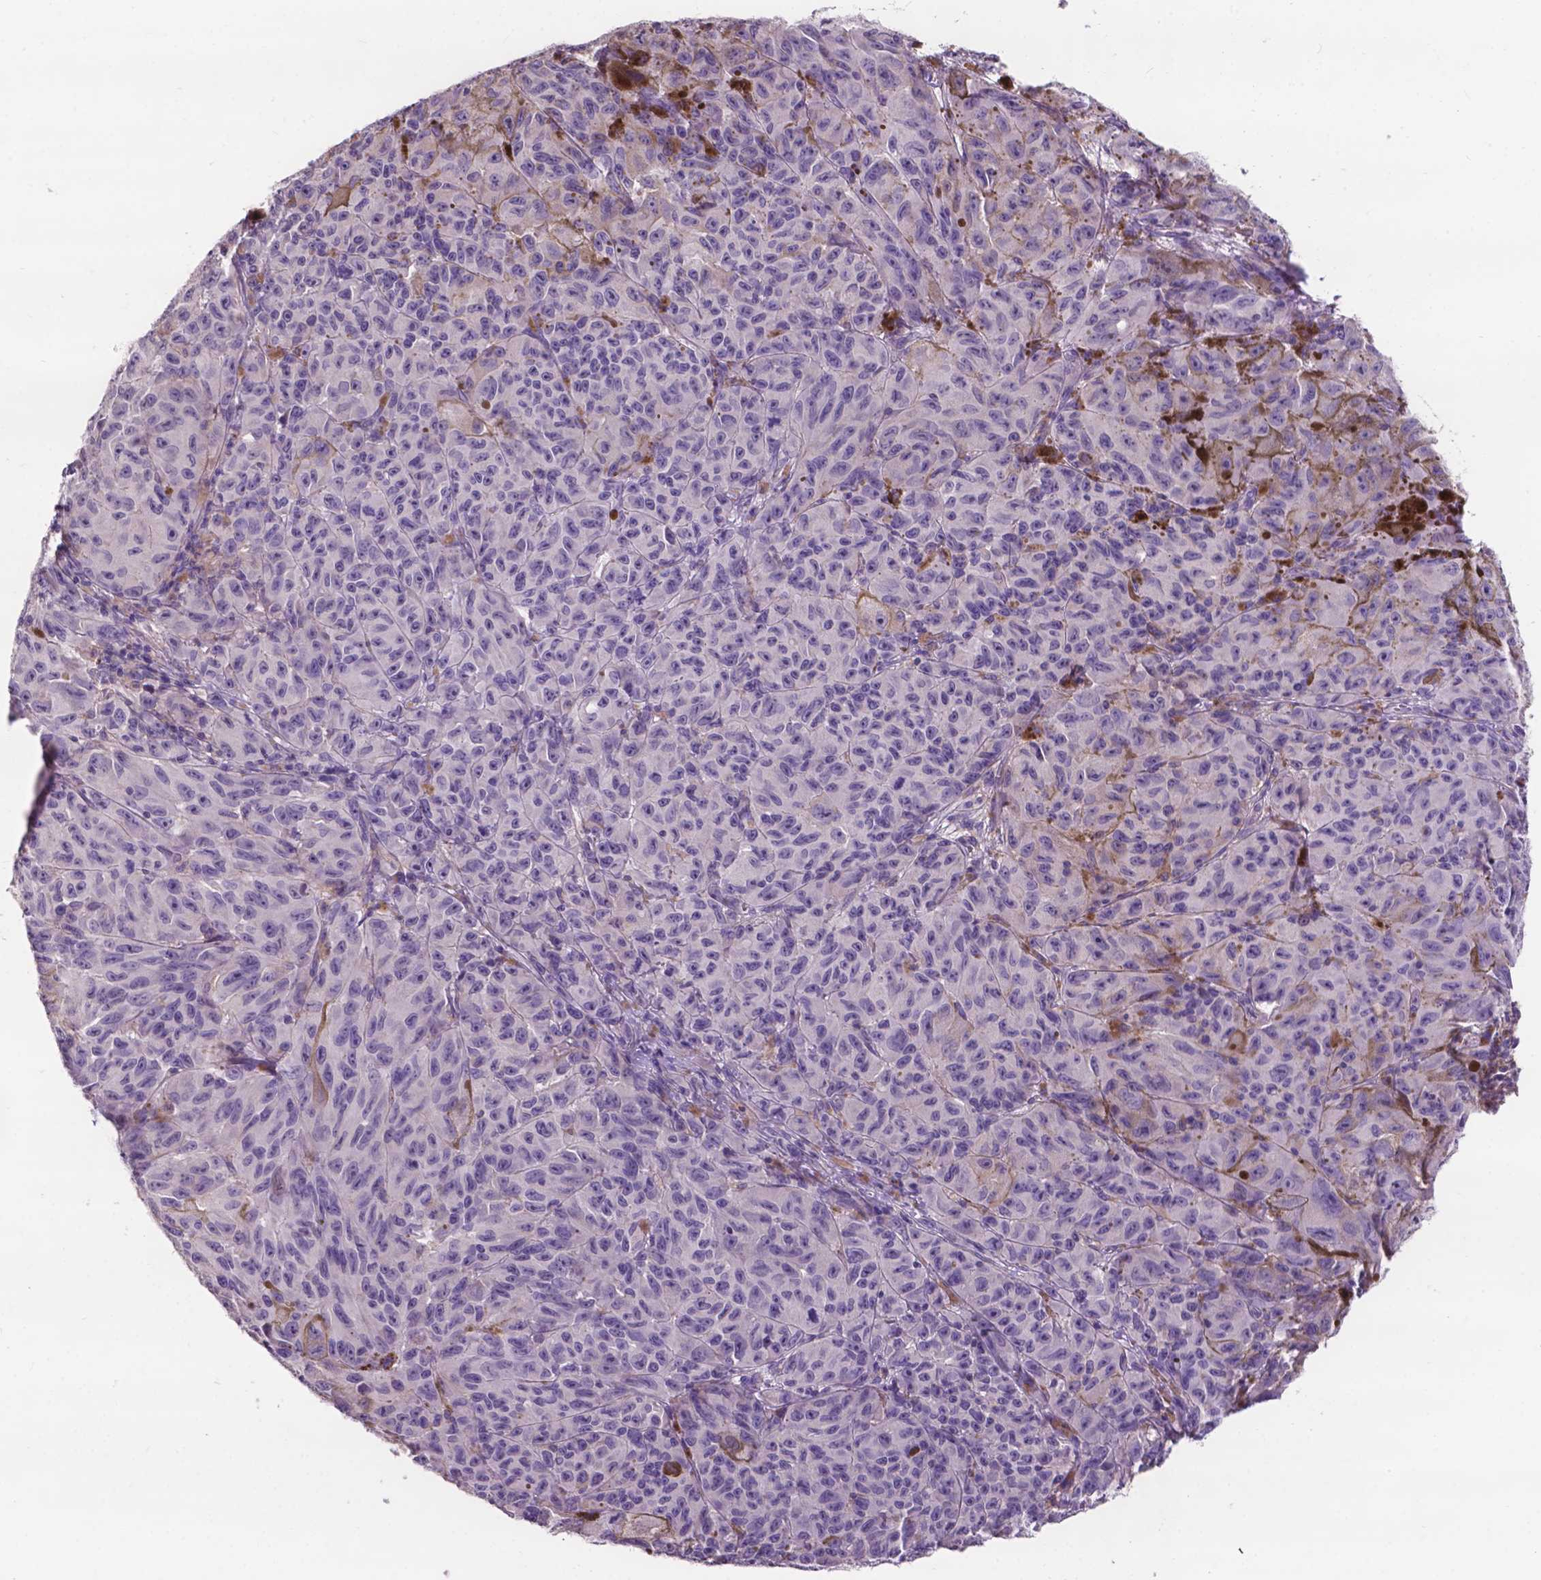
{"staining": {"intensity": "negative", "quantity": "none", "location": "none"}, "tissue": "melanoma", "cell_type": "Tumor cells", "image_type": "cancer", "snomed": [{"axis": "morphology", "description": "Malignant melanoma, NOS"}, {"axis": "topography", "description": "Vulva, labia, clitoris and Bartholin´s gland, NO"}], "caption": "Malignant melanoma stained for a protein using immunohistochemistry (IHC) demonstrates no positivity tumor cells.", "gene": "PLSCR1", "patient": {"sex": "female", "age": 75}}